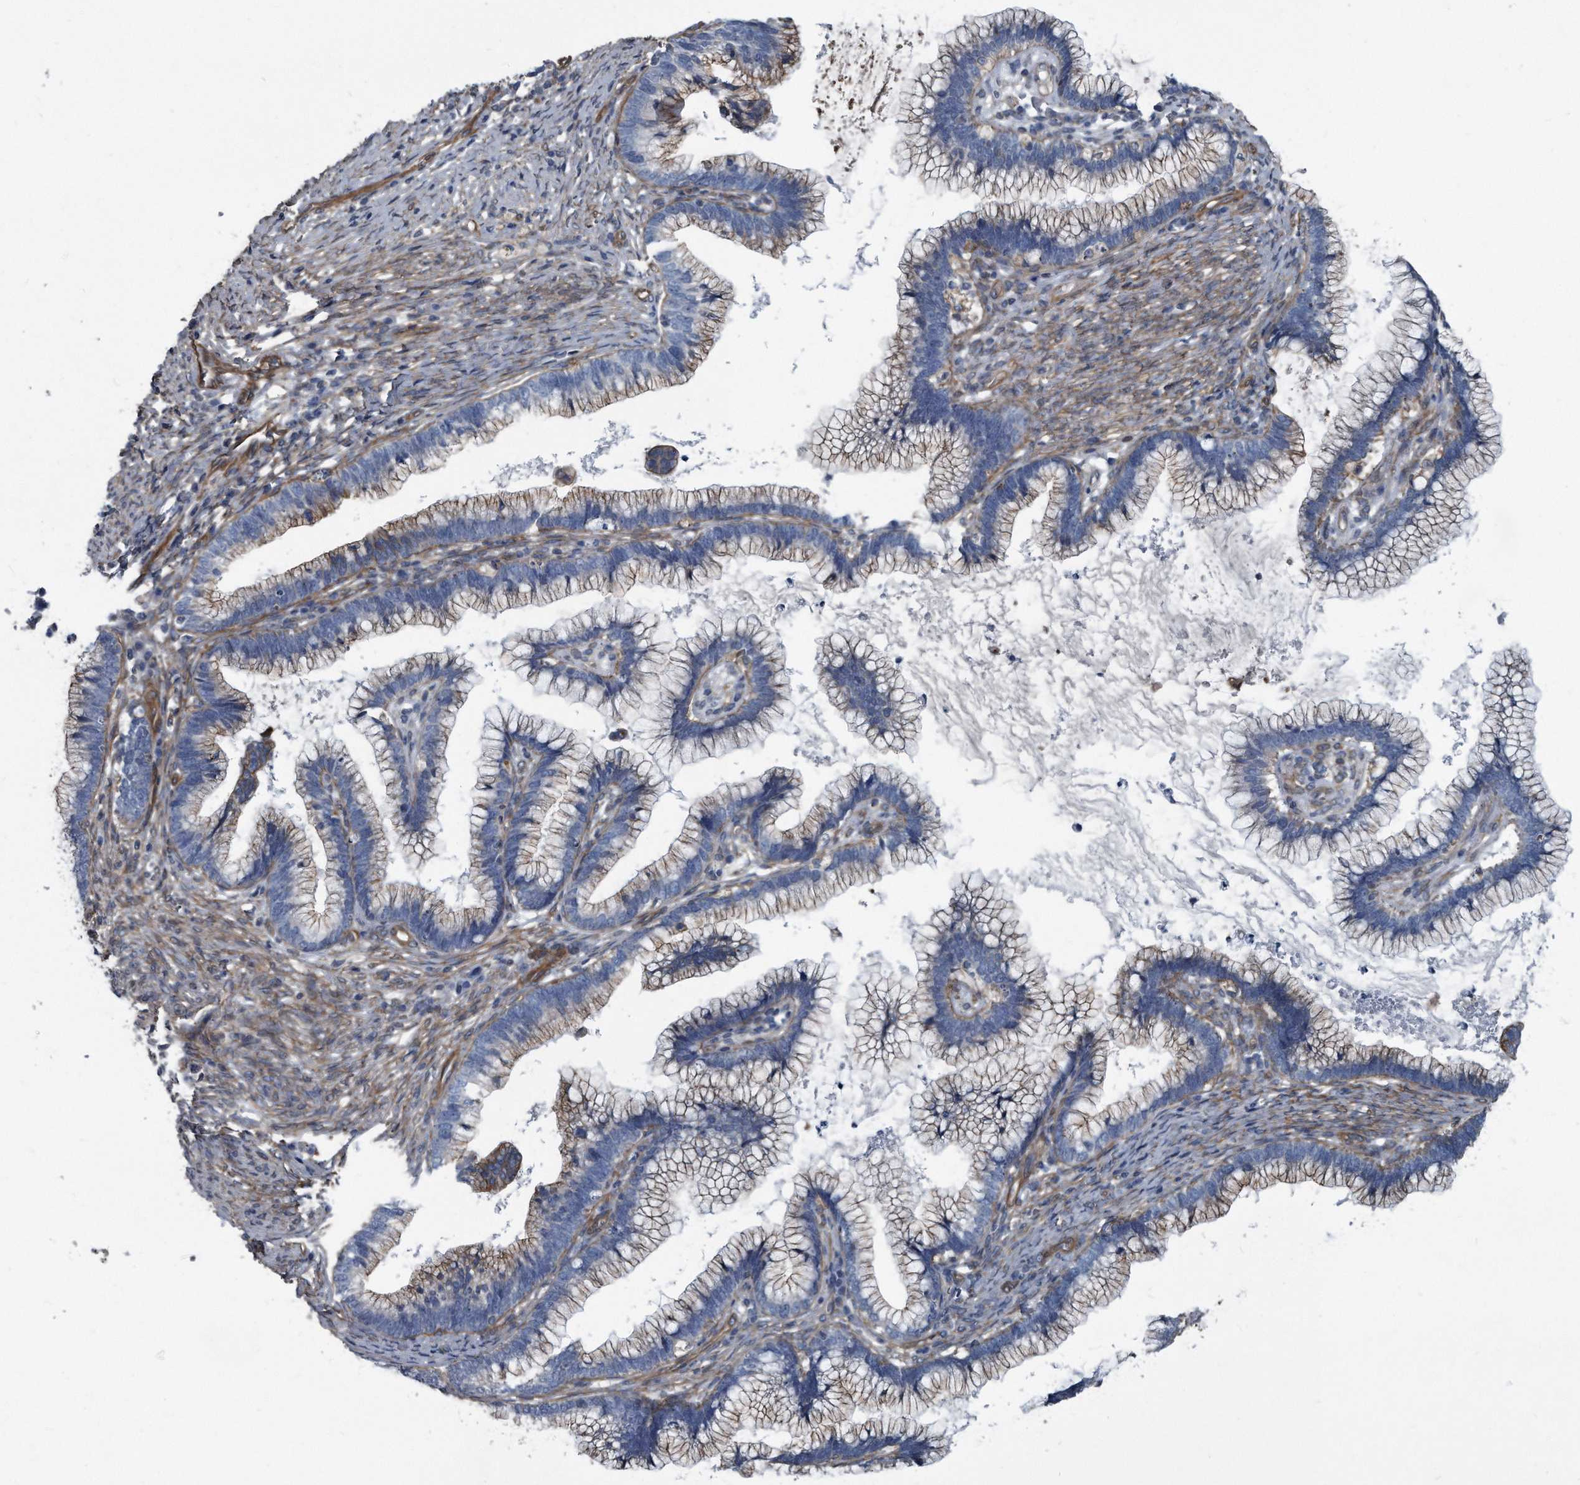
{"staining": {"intensity": "moderate", "quantity": "25%-75%", "location": "cytoplasmic/membranous"}, "tissue": "cervical cancer", "cell_type": "Tumor cells", "image_type": "cancer", "snomed": [{"axis": "morphology", "description": "Adenocarcinoma, NOS"}, {"axis": "topography", "description": "Cervix"}], "caption": "Immunohistochemistry (DAB) staining of cervical adenocarcinoma shows moderate cytoplasmic/membranous protein positivity in approximately 25%-75% of tumor cells.", "gene": "PLEC", "patient": {"sex": "female", "age": 36}}